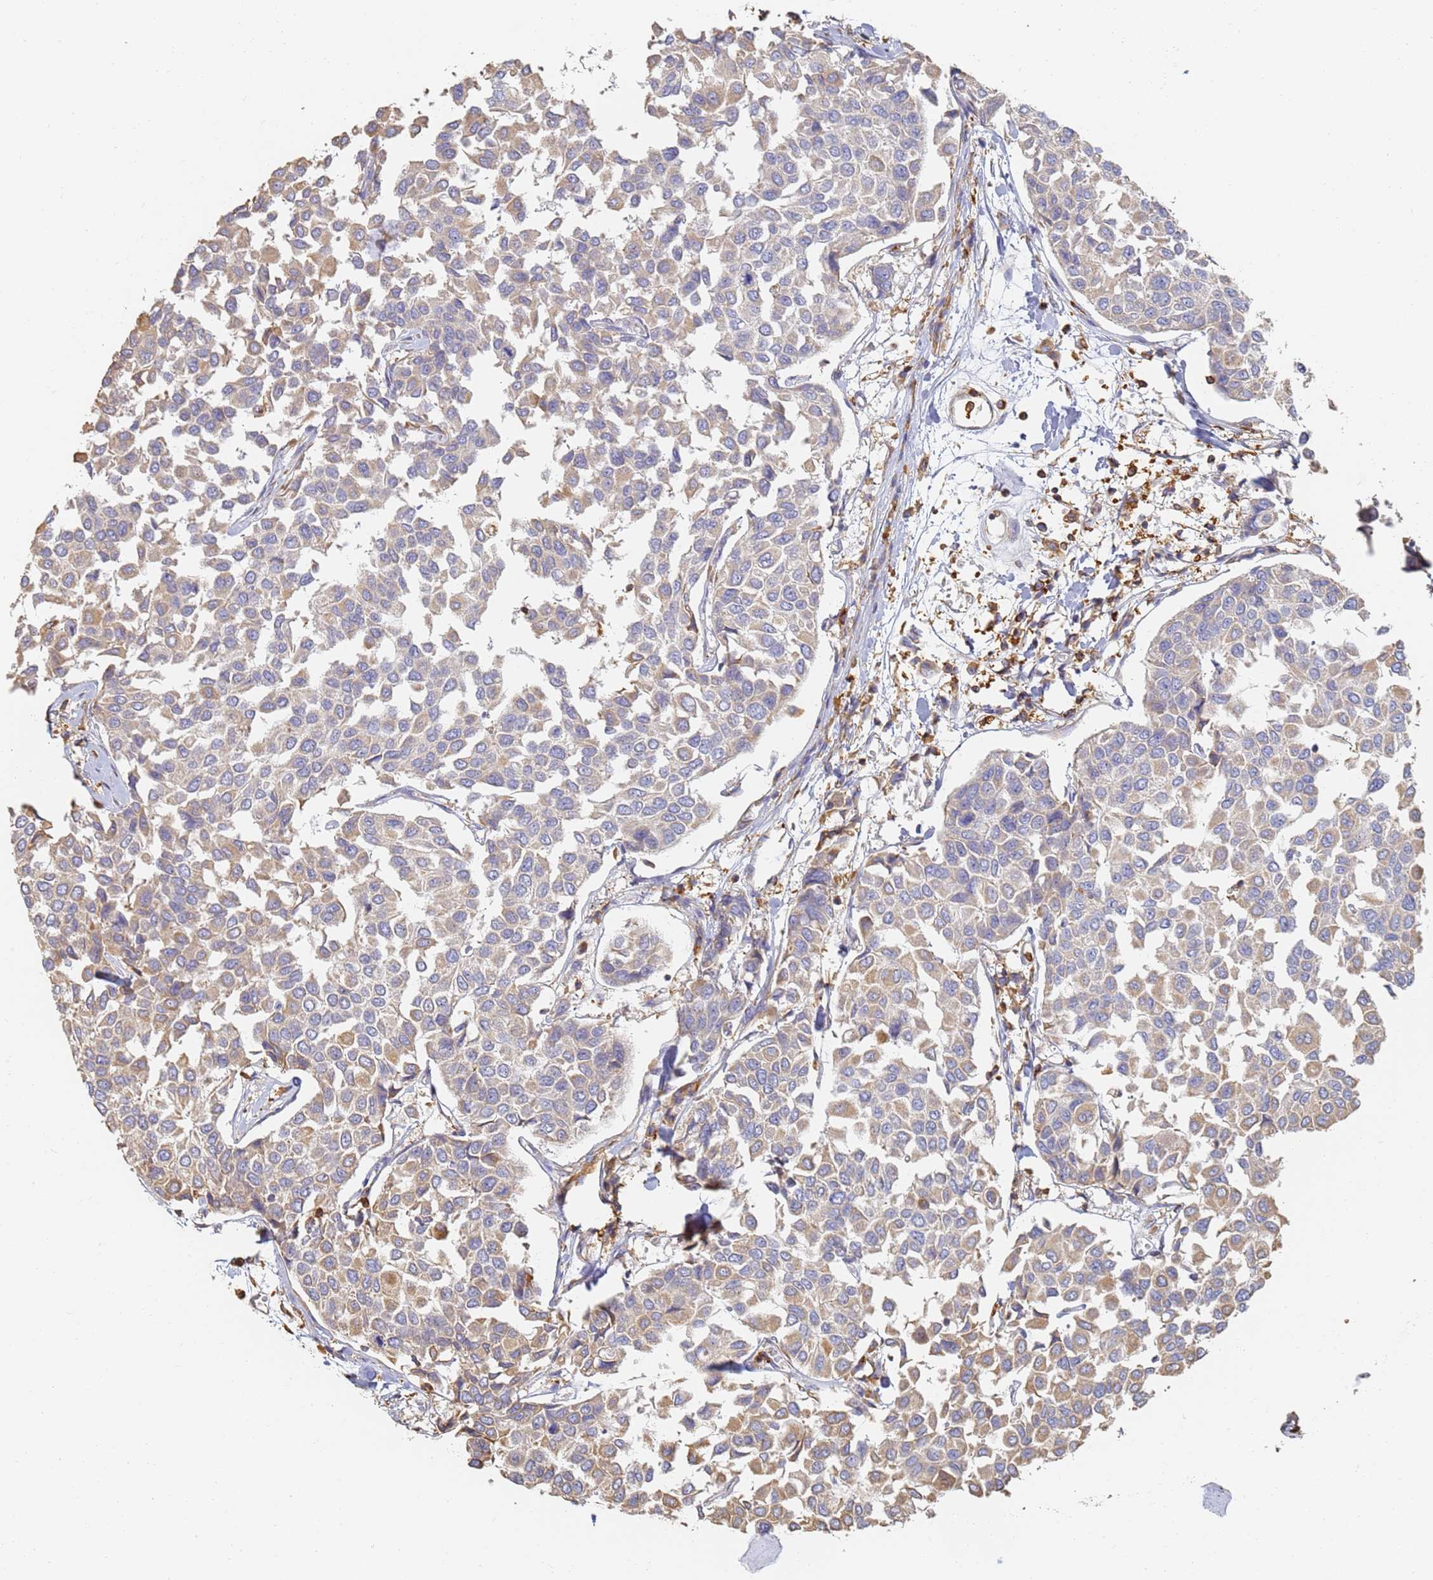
{"staining": {"intensity": "weak", "quantity": "25%-75%", "location": "cytoplasmic/membranous"}, "tissue": "breast cancer", "cell_type": "Tumor cells", "image_type": "cancer", "snomed": [{"axis": "morphology", "description": "Duct carcinoma"}, {"axis": "topography", "description": "Breast"}], "caption": "Breast cancer (invasive ductal carcinoma) was stained to show a protein in brown. There is low levels of weak cytoplasmic/membranous expression in about 25%-75% of tumor cells.", "gene": "BIN2", "patient": {"sex": "female", "age": 55}}